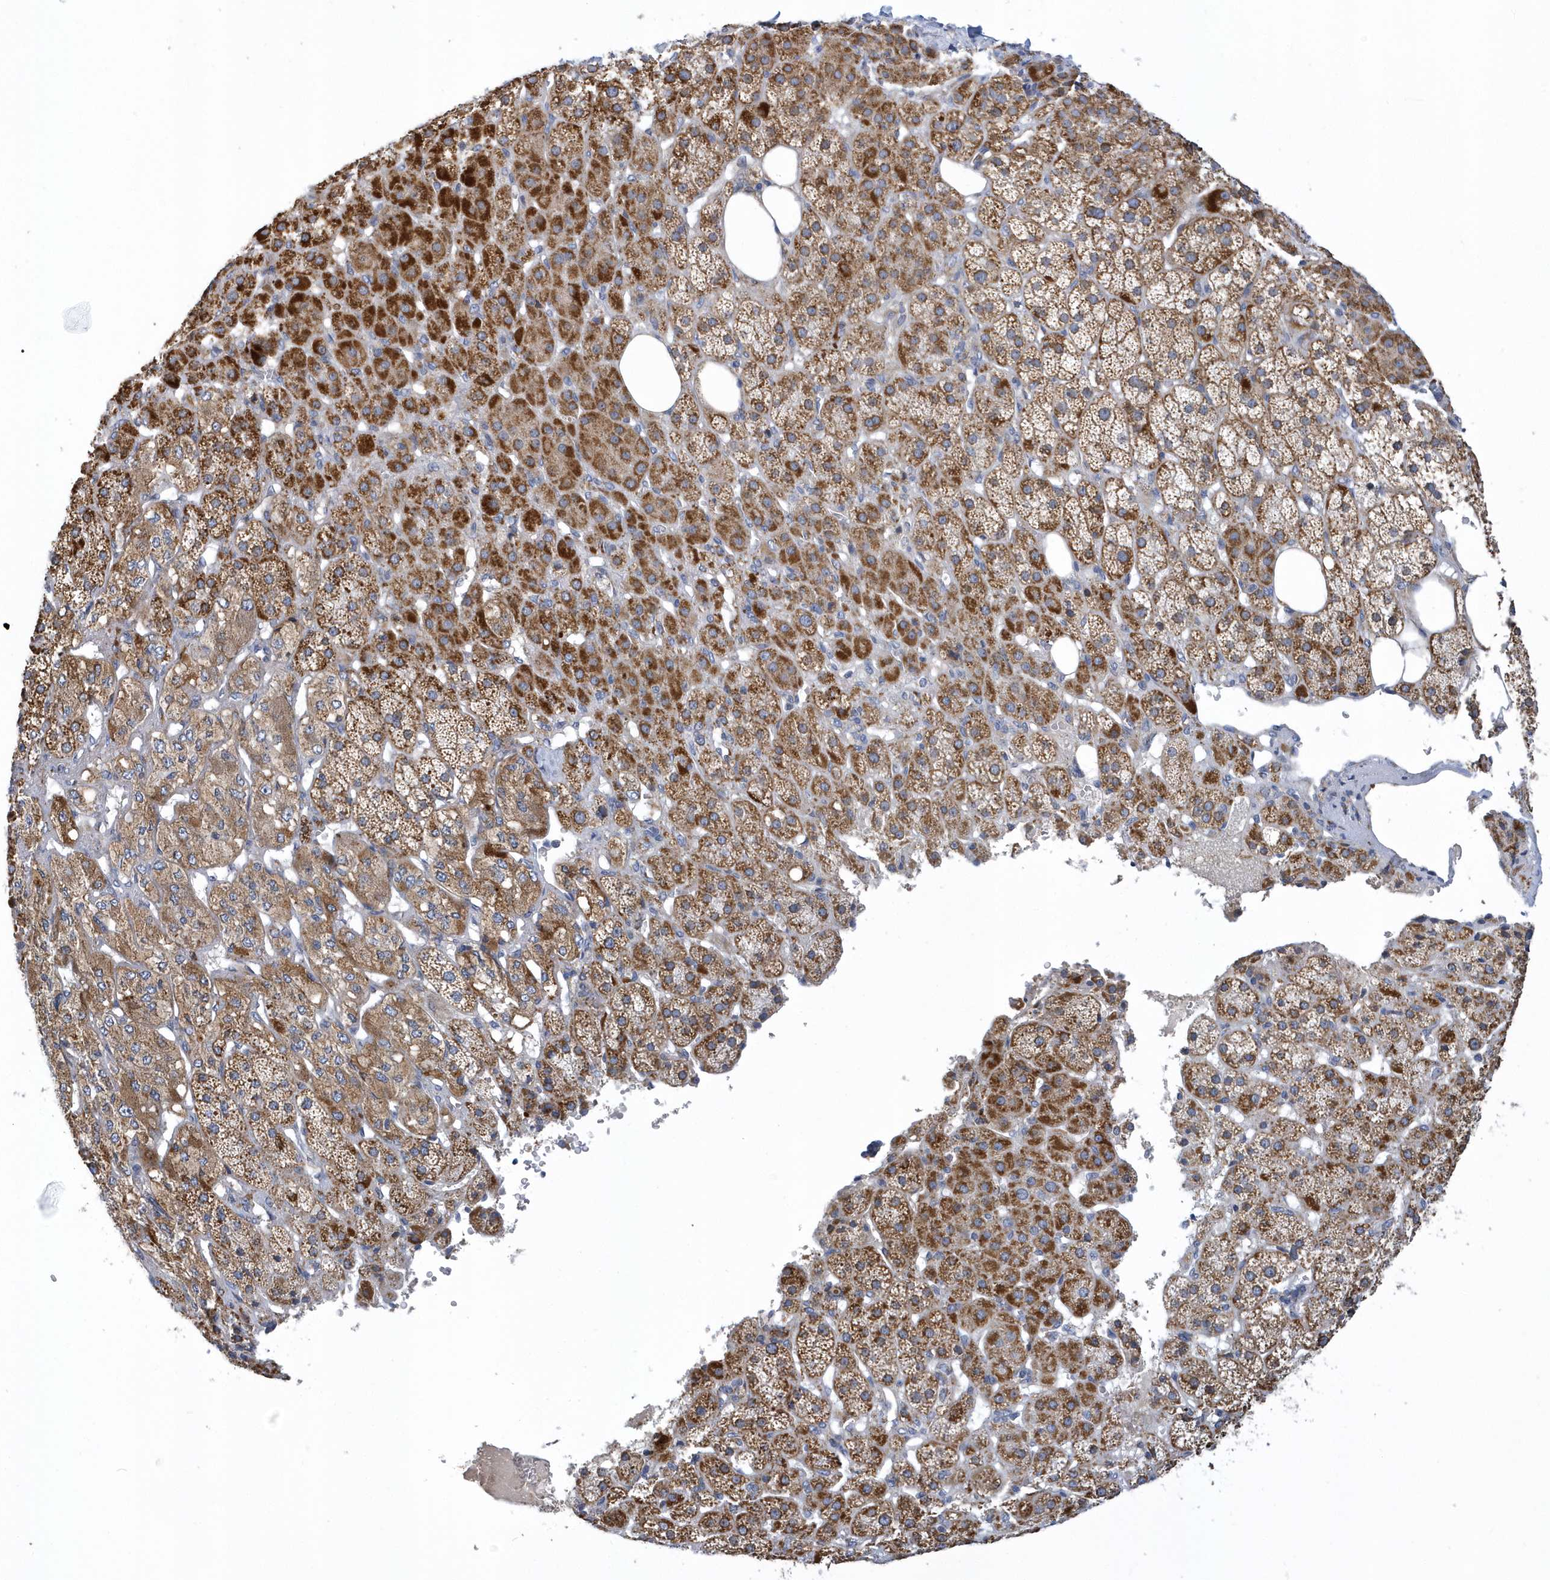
{"staining": {"intensity": "strong", "quantity": "25%-75%", "location": "cytoplasmic/membranous"}, "tissue": "adrenal gland", "cell_type": "Glandular cells", "image_type": "normal", "snomed": [{"axis": "morphology", "description": "Normal tissue, NOS"}, {"axis": "topography", "description": "Adrenal gland"}], "caption": "Strong cytoplasmic/membranous positivity is seen in about 25%-75% of glandular cells in normal adrenal gland. (Brightfield microscopy of DAB IHC at high magnification).", "gene": "VWA5B2", "patient": {"sex": "female", "age": 57}}